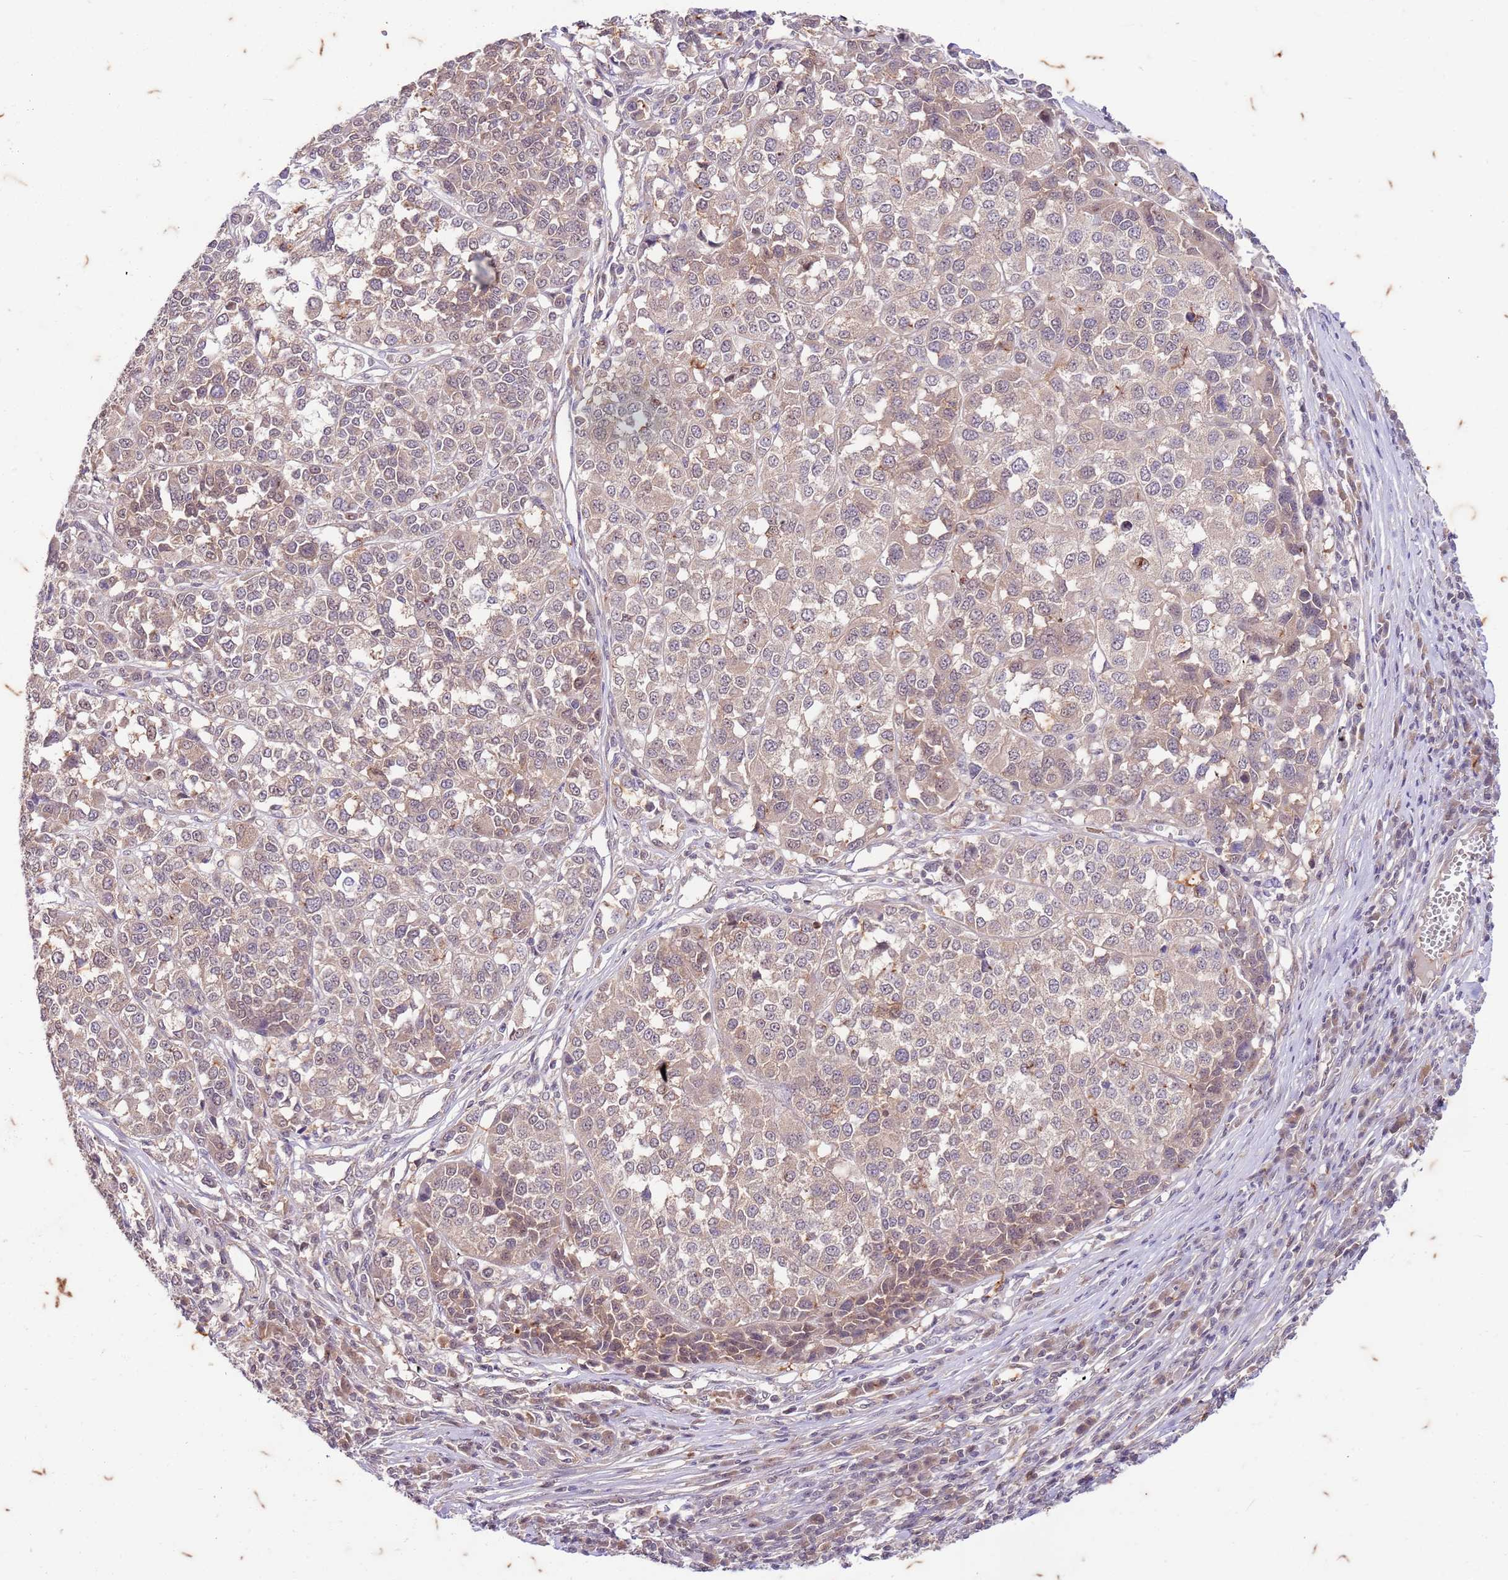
{"staining": {"intensity": "weak", "quantity": "<25%", "location": "cytoplasmic/membranous"}, "tissue": "melanoma", "cell_type": "Tumor cells", "image_type": "cancer", "snomed": [{"axis": "morphology", "description": "Malignant melanoma, Metastatic site"}, {"axis": "topography", "description": "Lymph node"}], "caption": "Immunohistochemistry (IHC) image of malignant melanoma (metastatic site) stained for a protein (brown), which reveals no expression in tumor cells.", "gene": "RAPGEF3", "patient": {"sex": "male", "age": 44}}